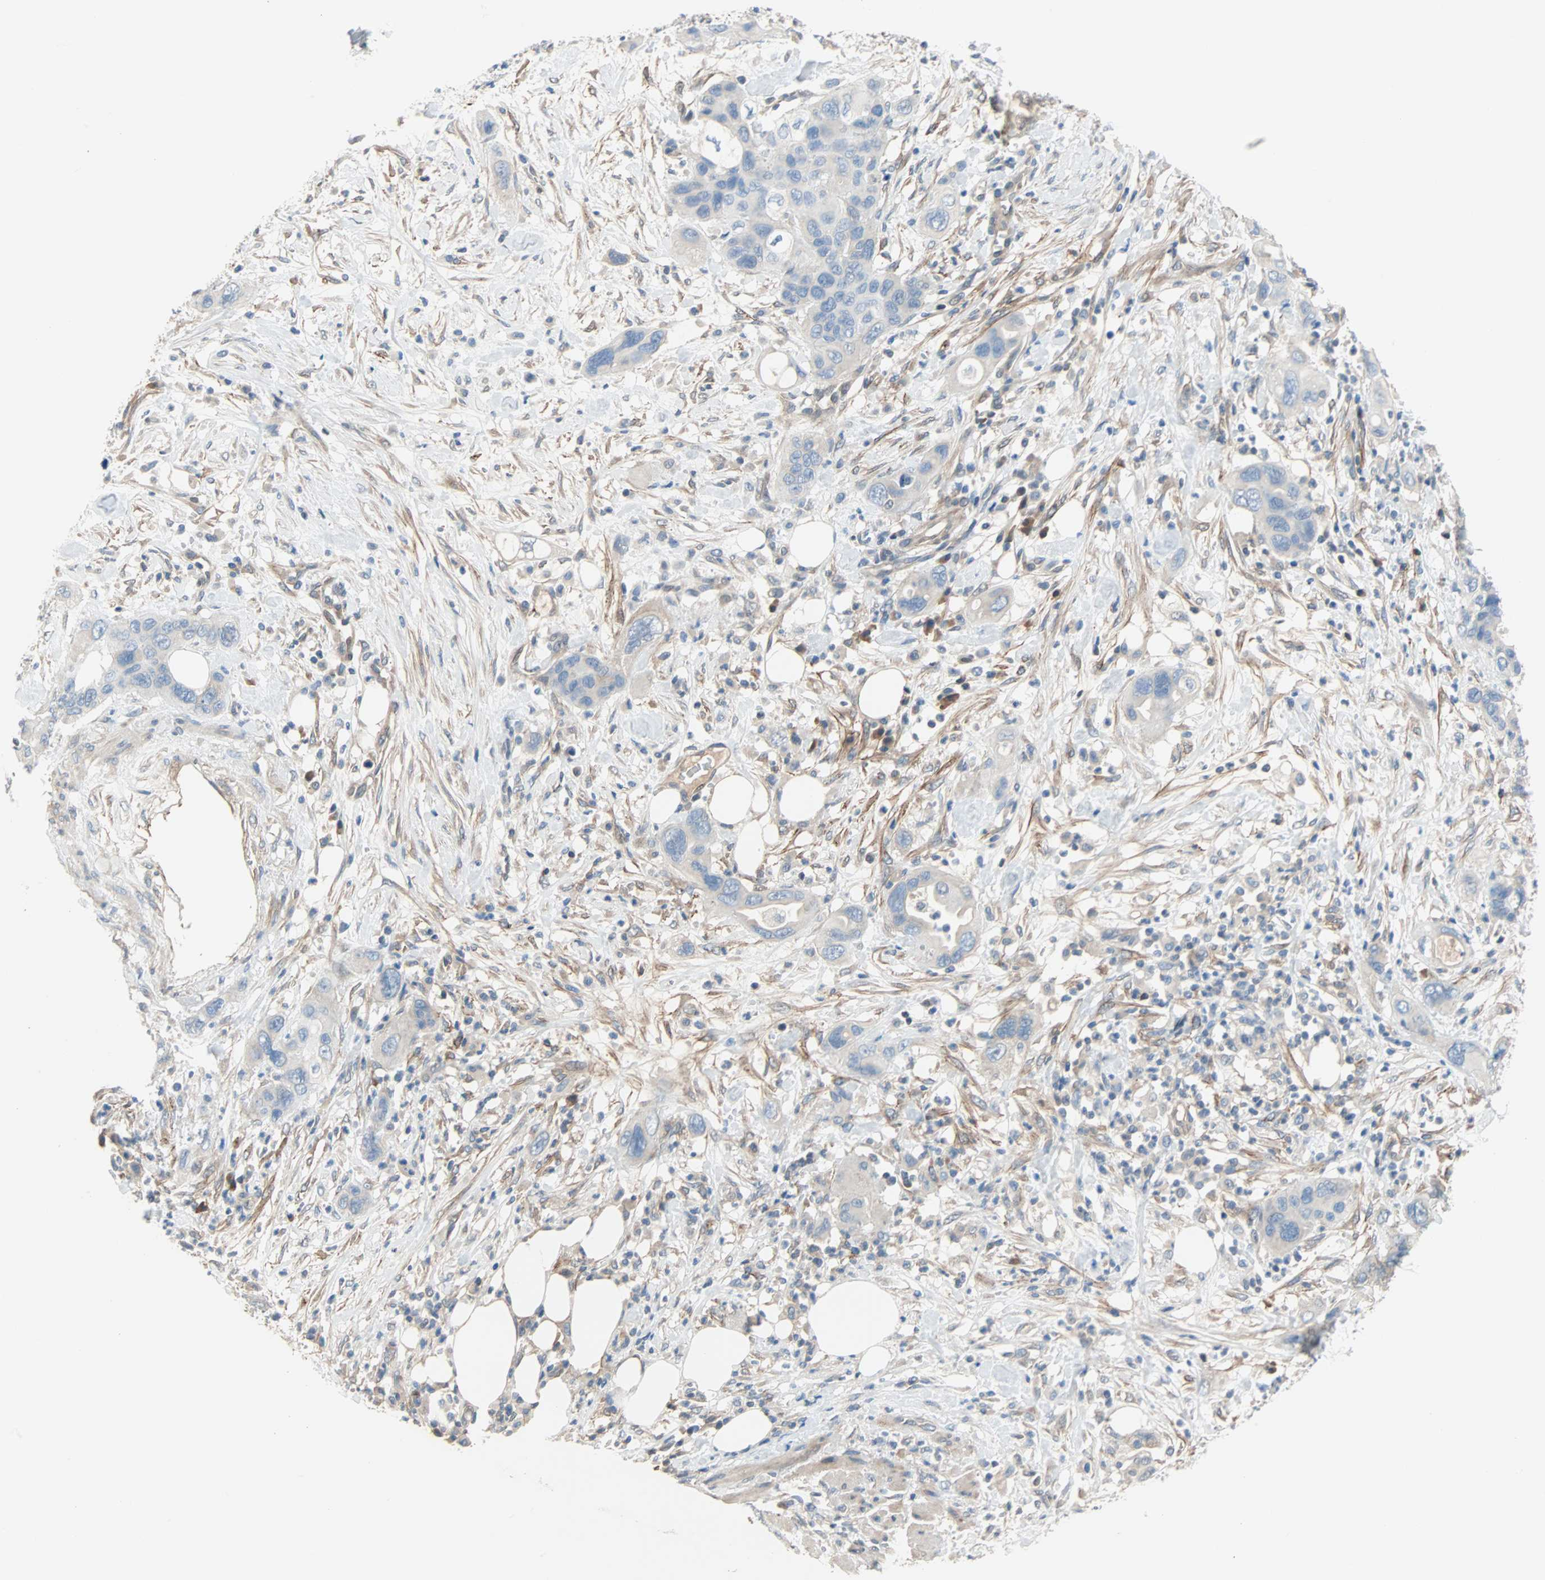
{"staining": {"intensity": "weak", "quantity": "<25%", "location": "cytoplasmic/membranous"}, "tissue": "pancreatic cancer", "cell_type": "Tumor cells", "image_type": "cancer", "snomed": [{"axis": "morphology", "description": "Adenocarcinoma, NOS"}, {"axis": "topography", "description": "Pancreas"}], "caption": "Tumor cells are negative for protein expression in human pancreatic adenocarcinoma.", "gene": "TNFRSF12A", "patient": {"sex": "female", "age": 71}}